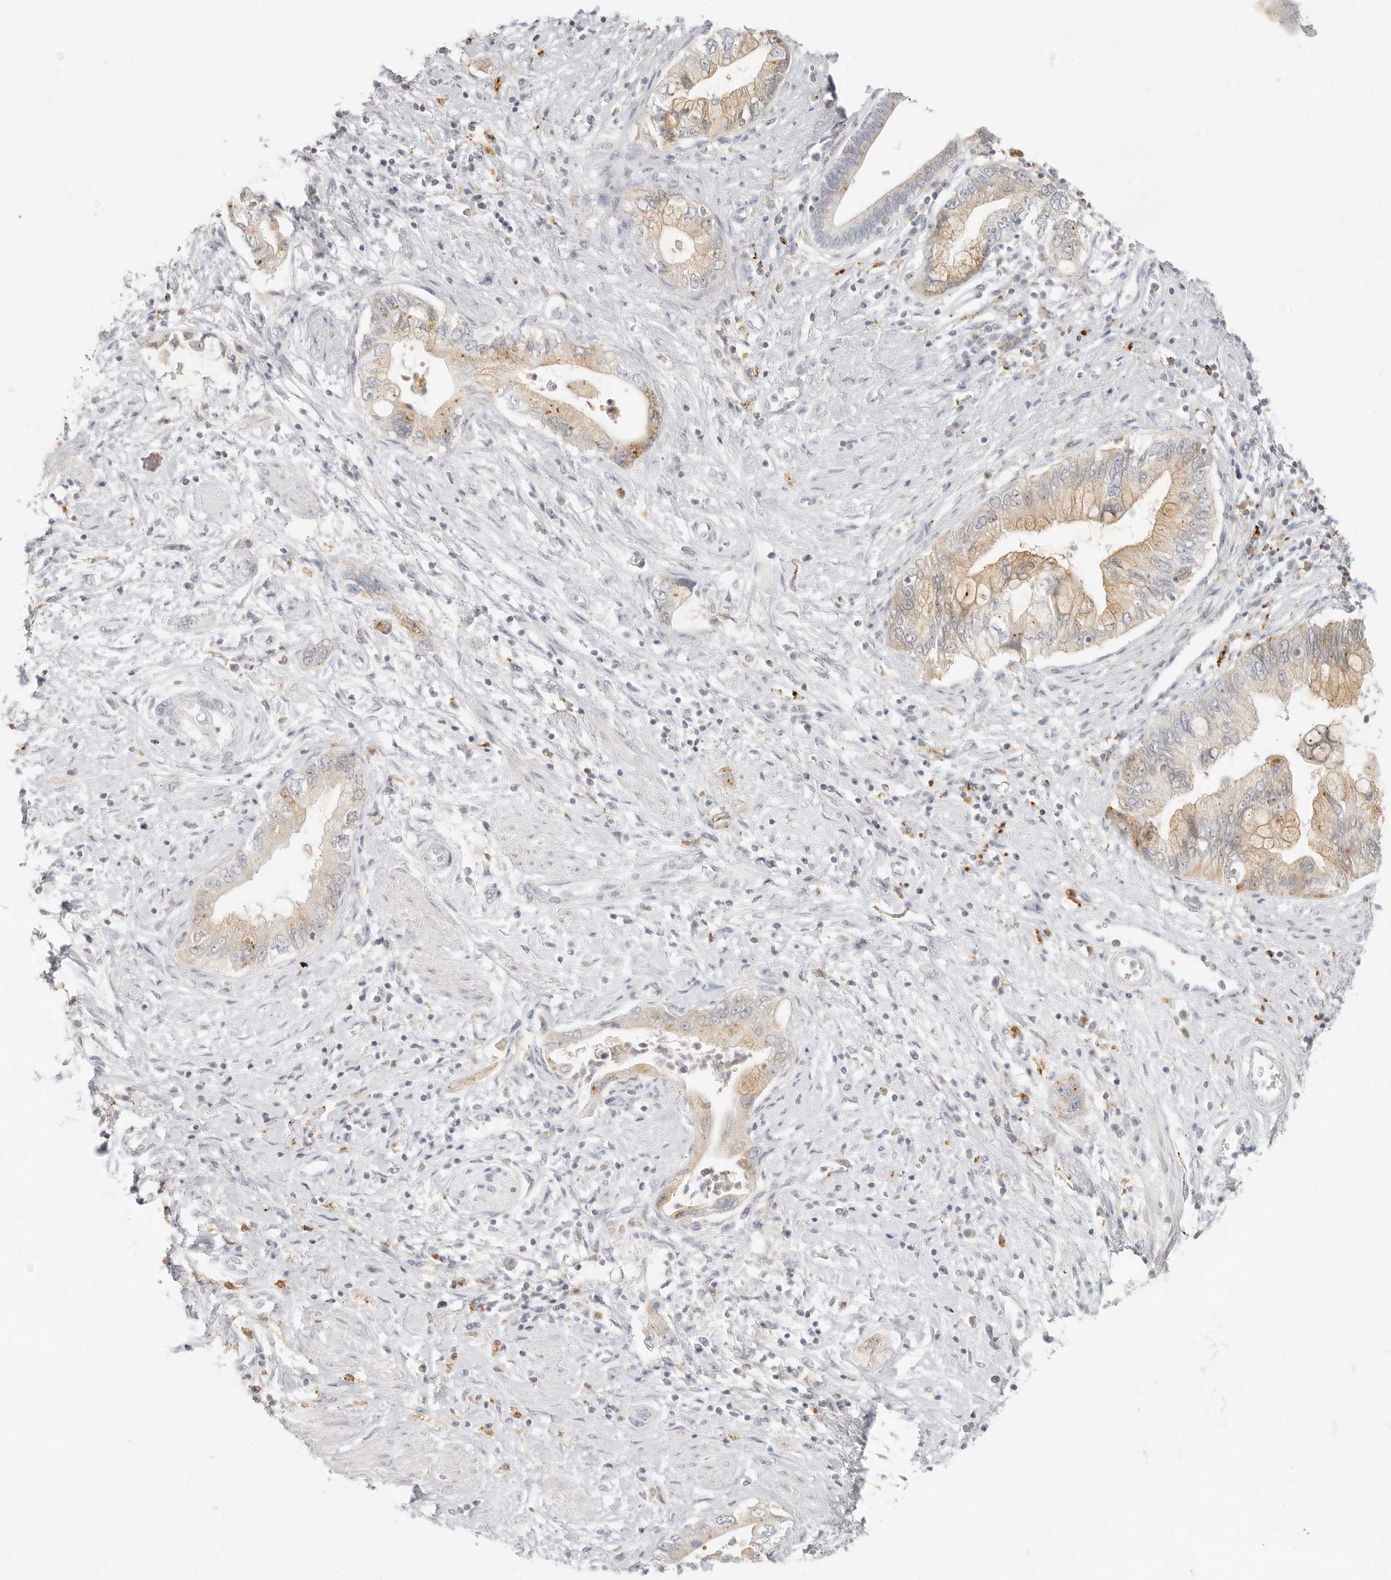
{"staining": {"intensity": "weak", "quantity": "25%-75%", "location": "cytoplasmic/membranous"}, "tissue": "pancreatic cancer", "cell_type": "Tumor cells", "image_type": "cancer", "snomed": [{"axis": "morphology", "description": "Adenocarcinoma, NOS"}, {"axis": "topography", "description": "Pancreas"}], "caption": "Brown immunohistochemical staining in human pancreatic cancer shows weak cytoplasmic/membranous expression in about 25%-75% of tumor cells.", "gene": "RNASET2", "patient": {"sex": "female", "age": 73}}